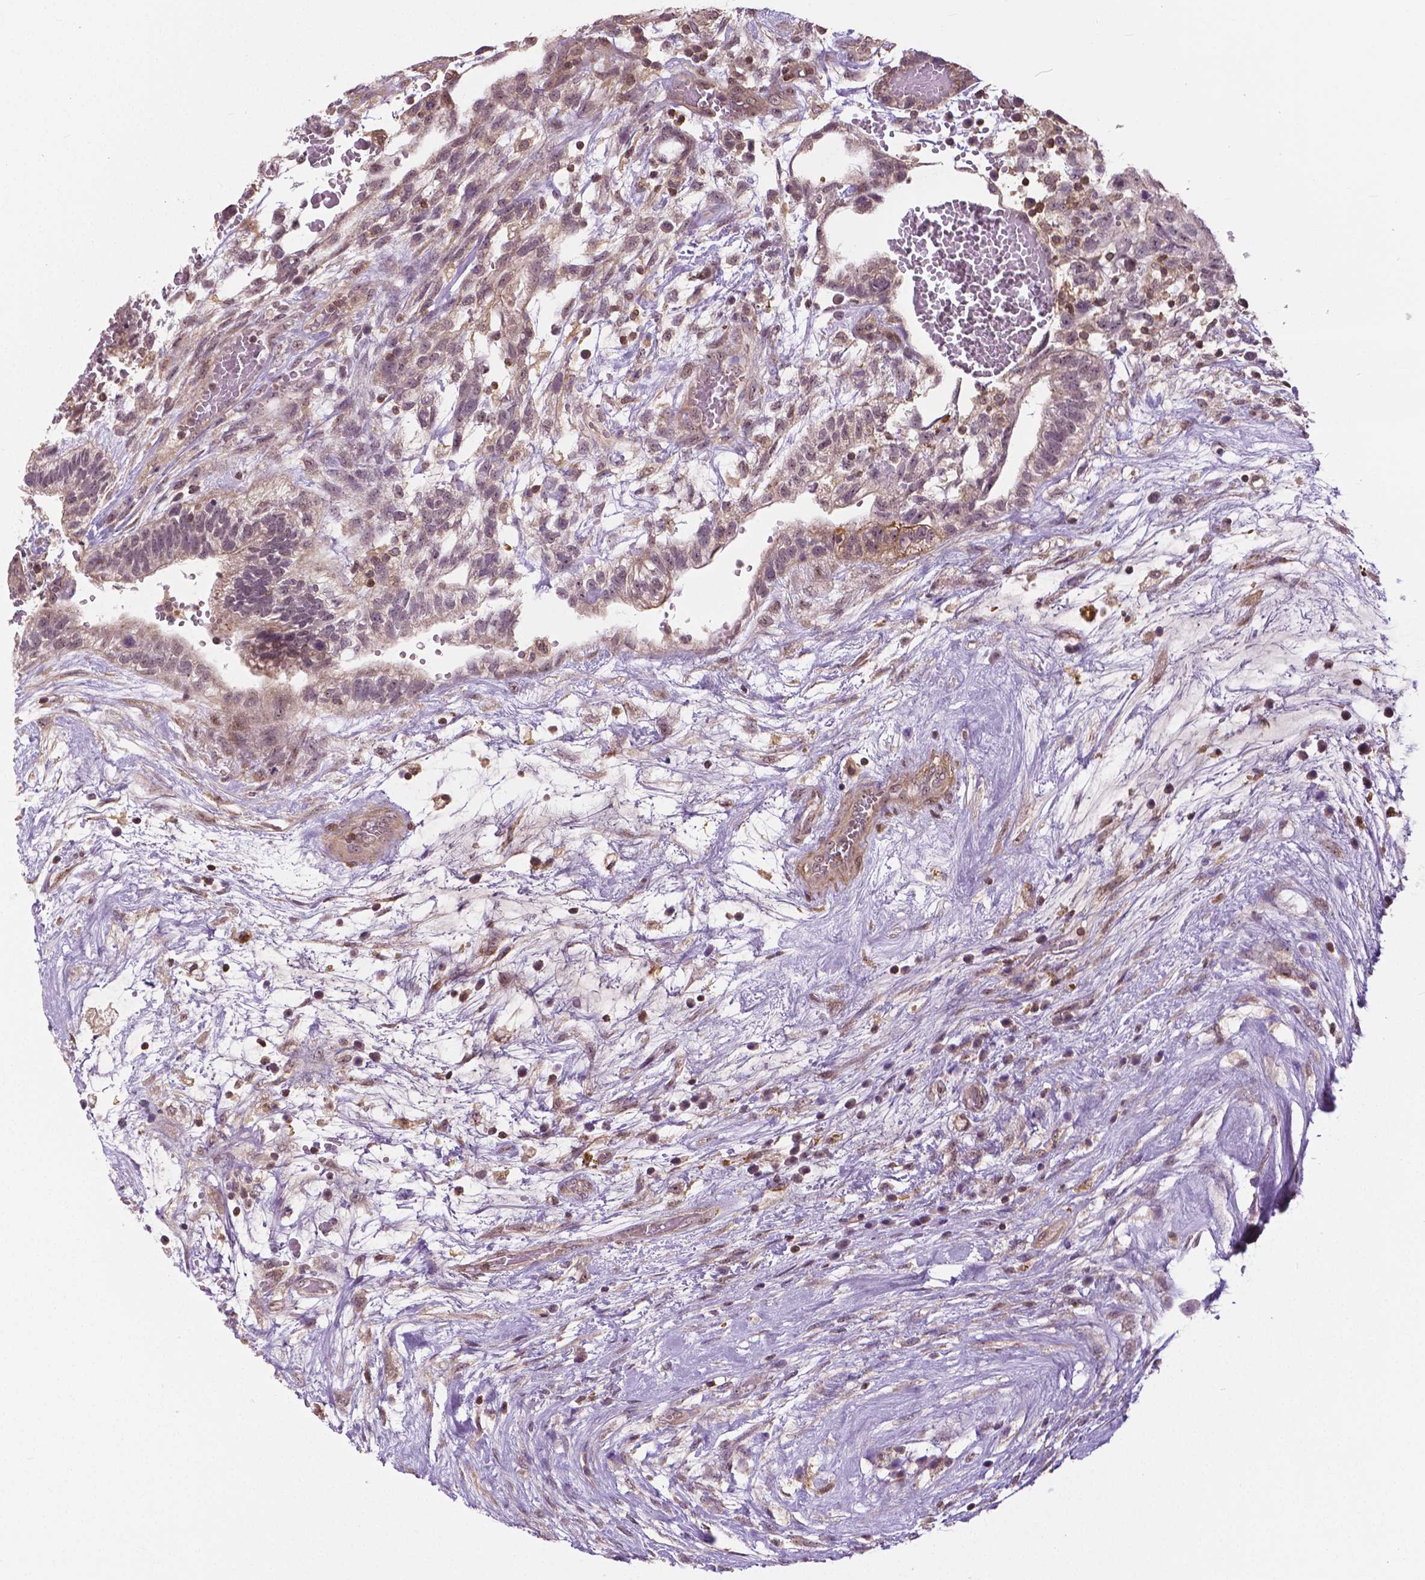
{"staining": {"intensity": "weak", "quantity": "<25%", "location": "cytoplasmic/membranous"}, "tissue": "testis cancer", "cell_type": "Tumor cells", "image_type": "cancer", "snomed": [{"axis": "morphology", "description": "Normal tissue, NOS"}, {"axis": "morphology", "description": "Carcinoma, Embryonal, NOS"}, {"axis": "topography", "description": "Testis"}], "caption": "IHC histopathology image of neoplastic tissue: human testis cancer stained with DAB demonstrates no significant protein staining in tumor cells.", "gene": "ANXA13", "patient": {"sex": "male", "age": 32}}